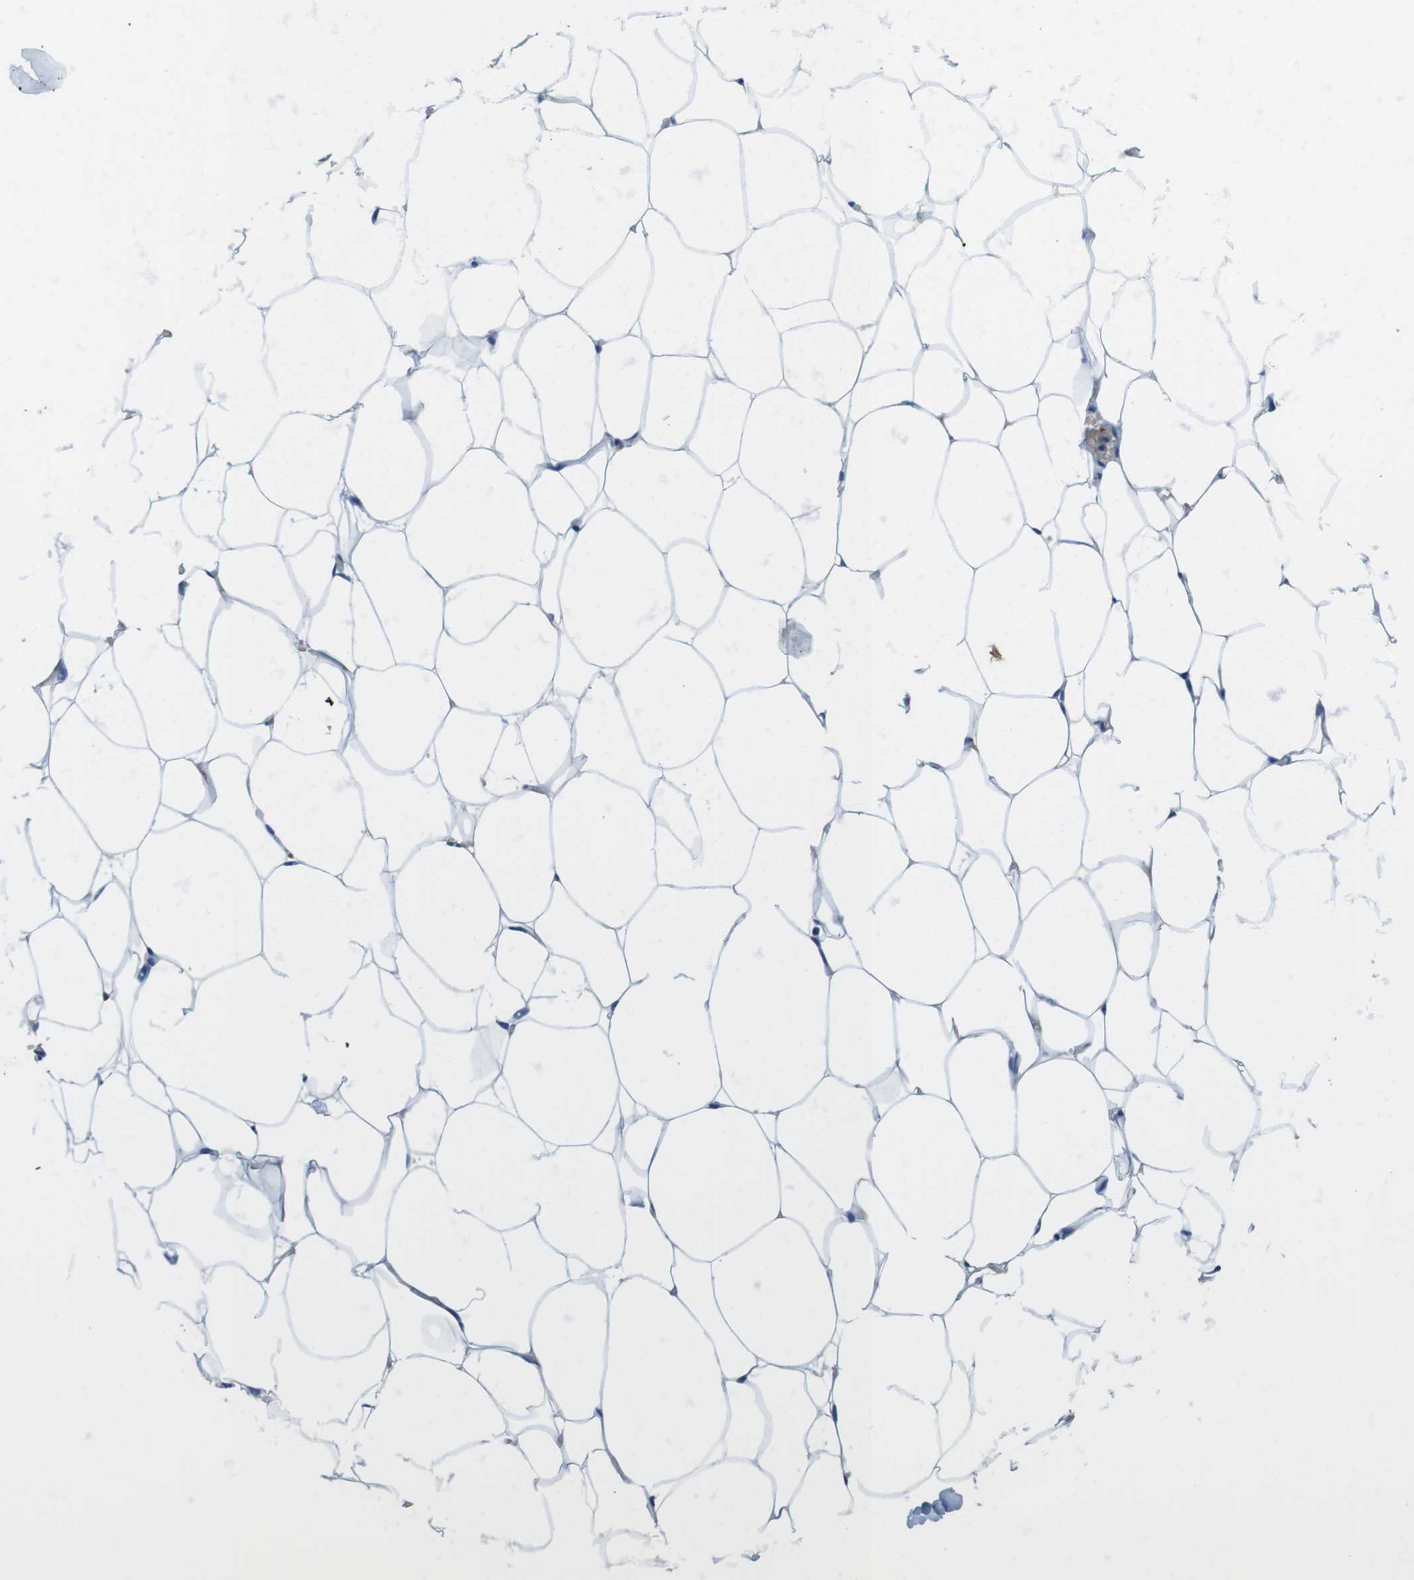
{"staining": {"intensity": "negative", "quantity": "none", "location": "none"}, "tissue": "adipose tissue", "cell_type": "Adipocytes", "image_type": "normal", "snomed": [{"axis": "morphology", "description": "Normal tissue, NOS"}, {"axis": "topography", "description": "Breast"}, {"axis": "topography", "description": "Adipose tissue"}], "caption": "This is an immunohistochemistry (IHC) micrograph of benign human adipose tissue. There is no positivity in adipocytes.", "gene": "TFAP2C", "patient": {"sex": "female", "age": 25}}